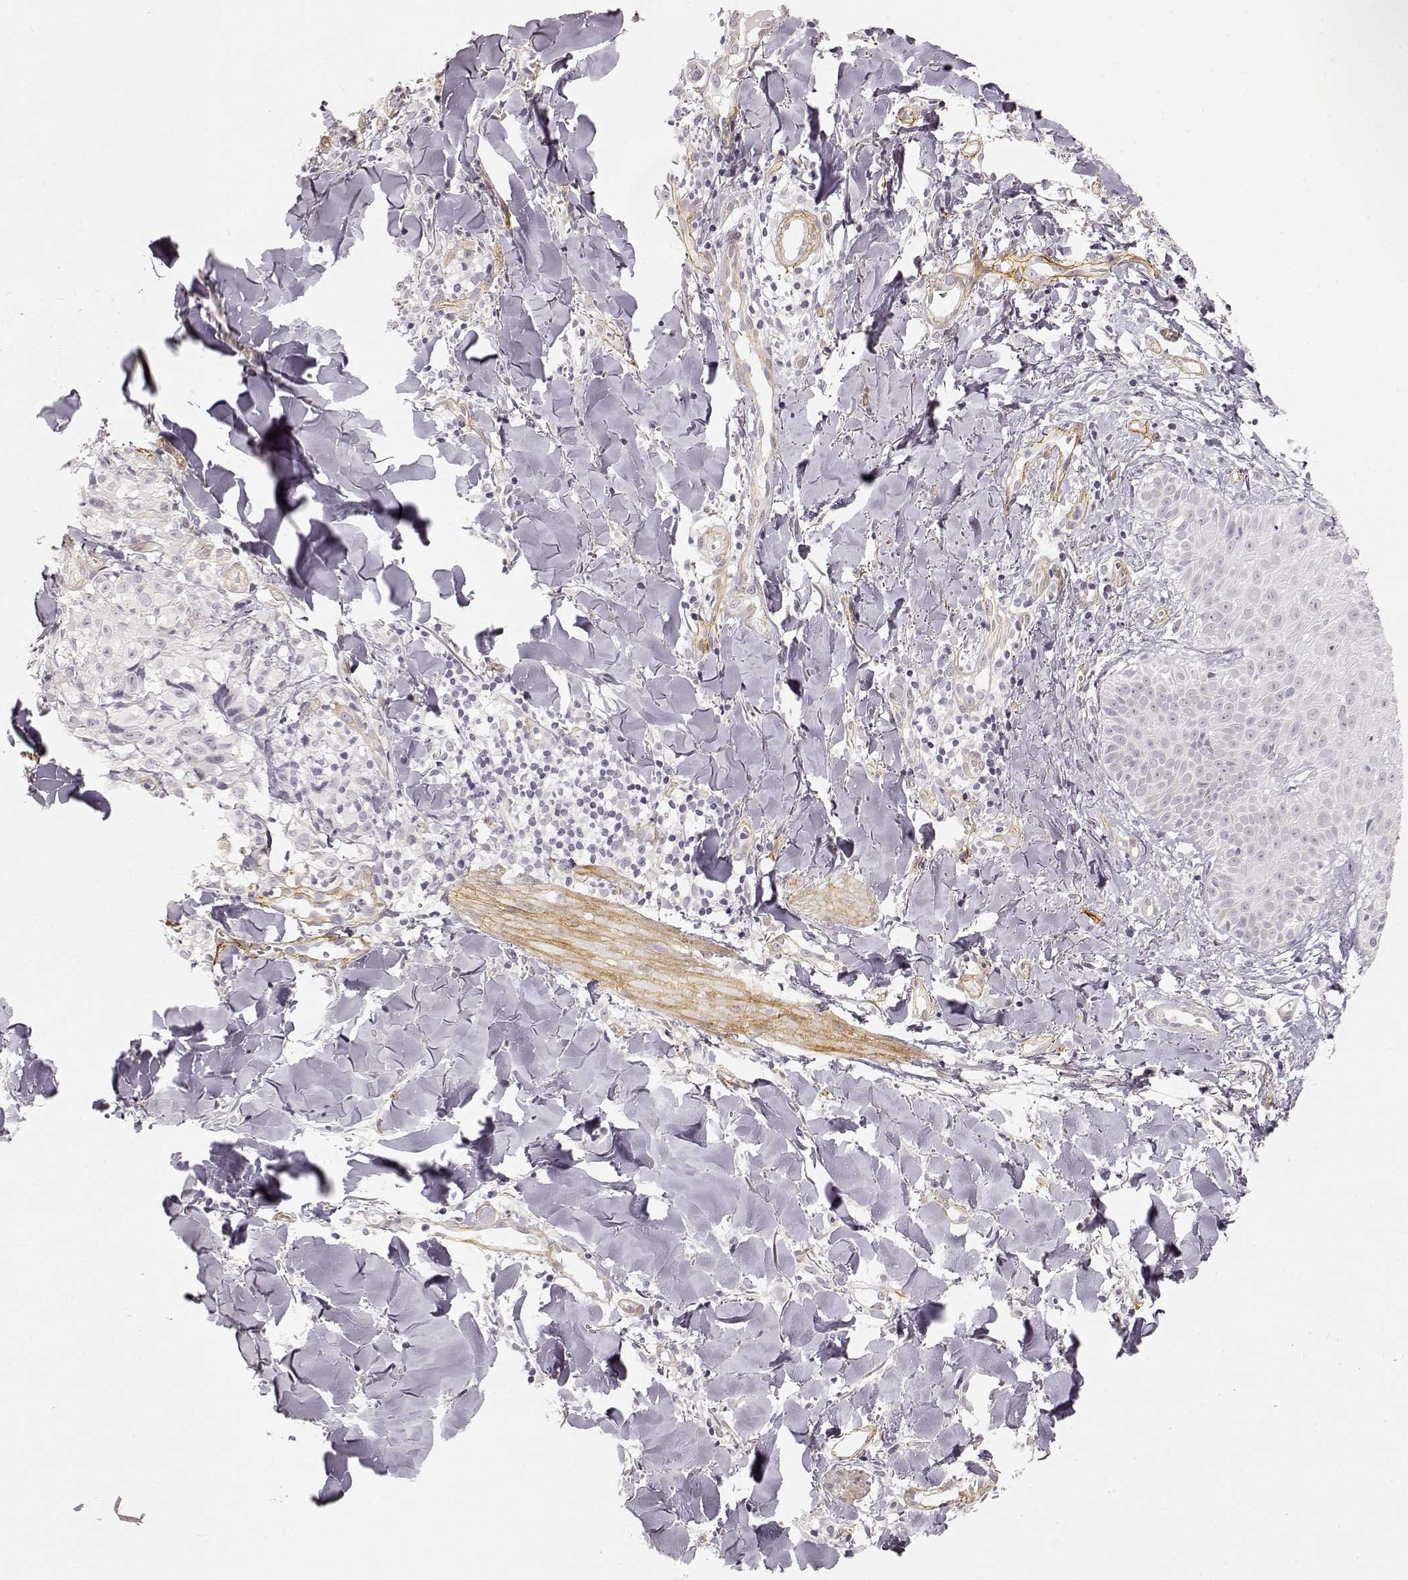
{"staining": {"intensity": "negative", "quantity": "none", "location": "none"}, "tissue": "melanoma", "cell_type": "Tumor cells", "image_type": "cancer", "snomed": [{"axis": "morphology", "description": "Malignant melanoma, NOS"}, {"axis": "topography", "description": "Skin"}], "caption": "The image exhibits no staining of tumor cells in melanoma. Nuclei are stained in blue.", "gene": "LAMA4", "patient": {"sex": "male", "age": 51}}